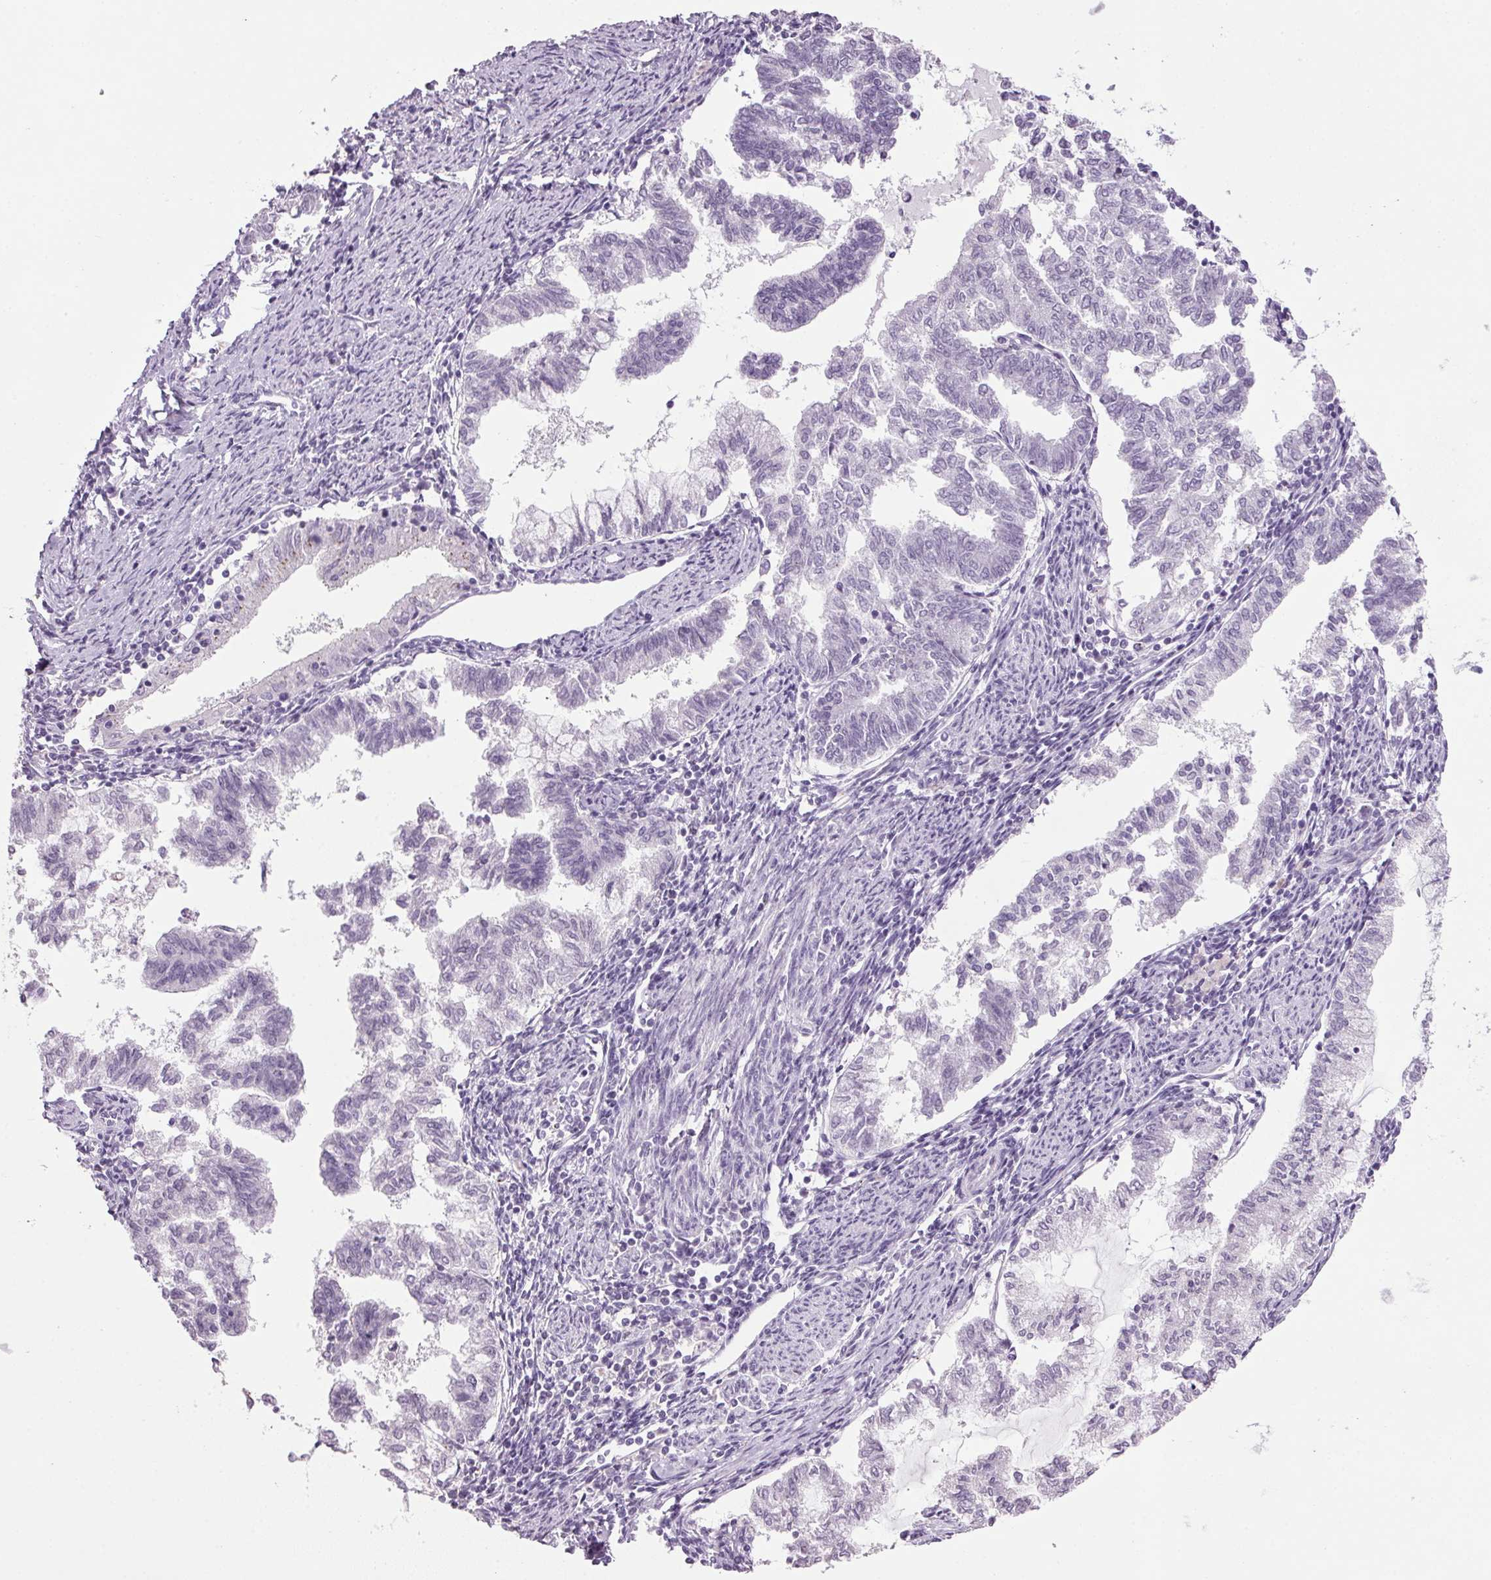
{"staining": {"intensity": "negative", "quantity": "none", "location": "none"}, "tissue": "endometrial cancer", "cell_type": "Tumor cells", "image_type": "cancer", "snomed": [{"axis": "morphology", "description": "Adenocarcinoma, NOS"}, {"axis": "topography", "description": "Endometrium"}], "caption": "The IHC histopathology image has no significant positivity in tumor cells of endometrial adenocarcinoma tissue.", "gene": "PPP1R1A", "patient": {"sex": "female", "age": 79}}